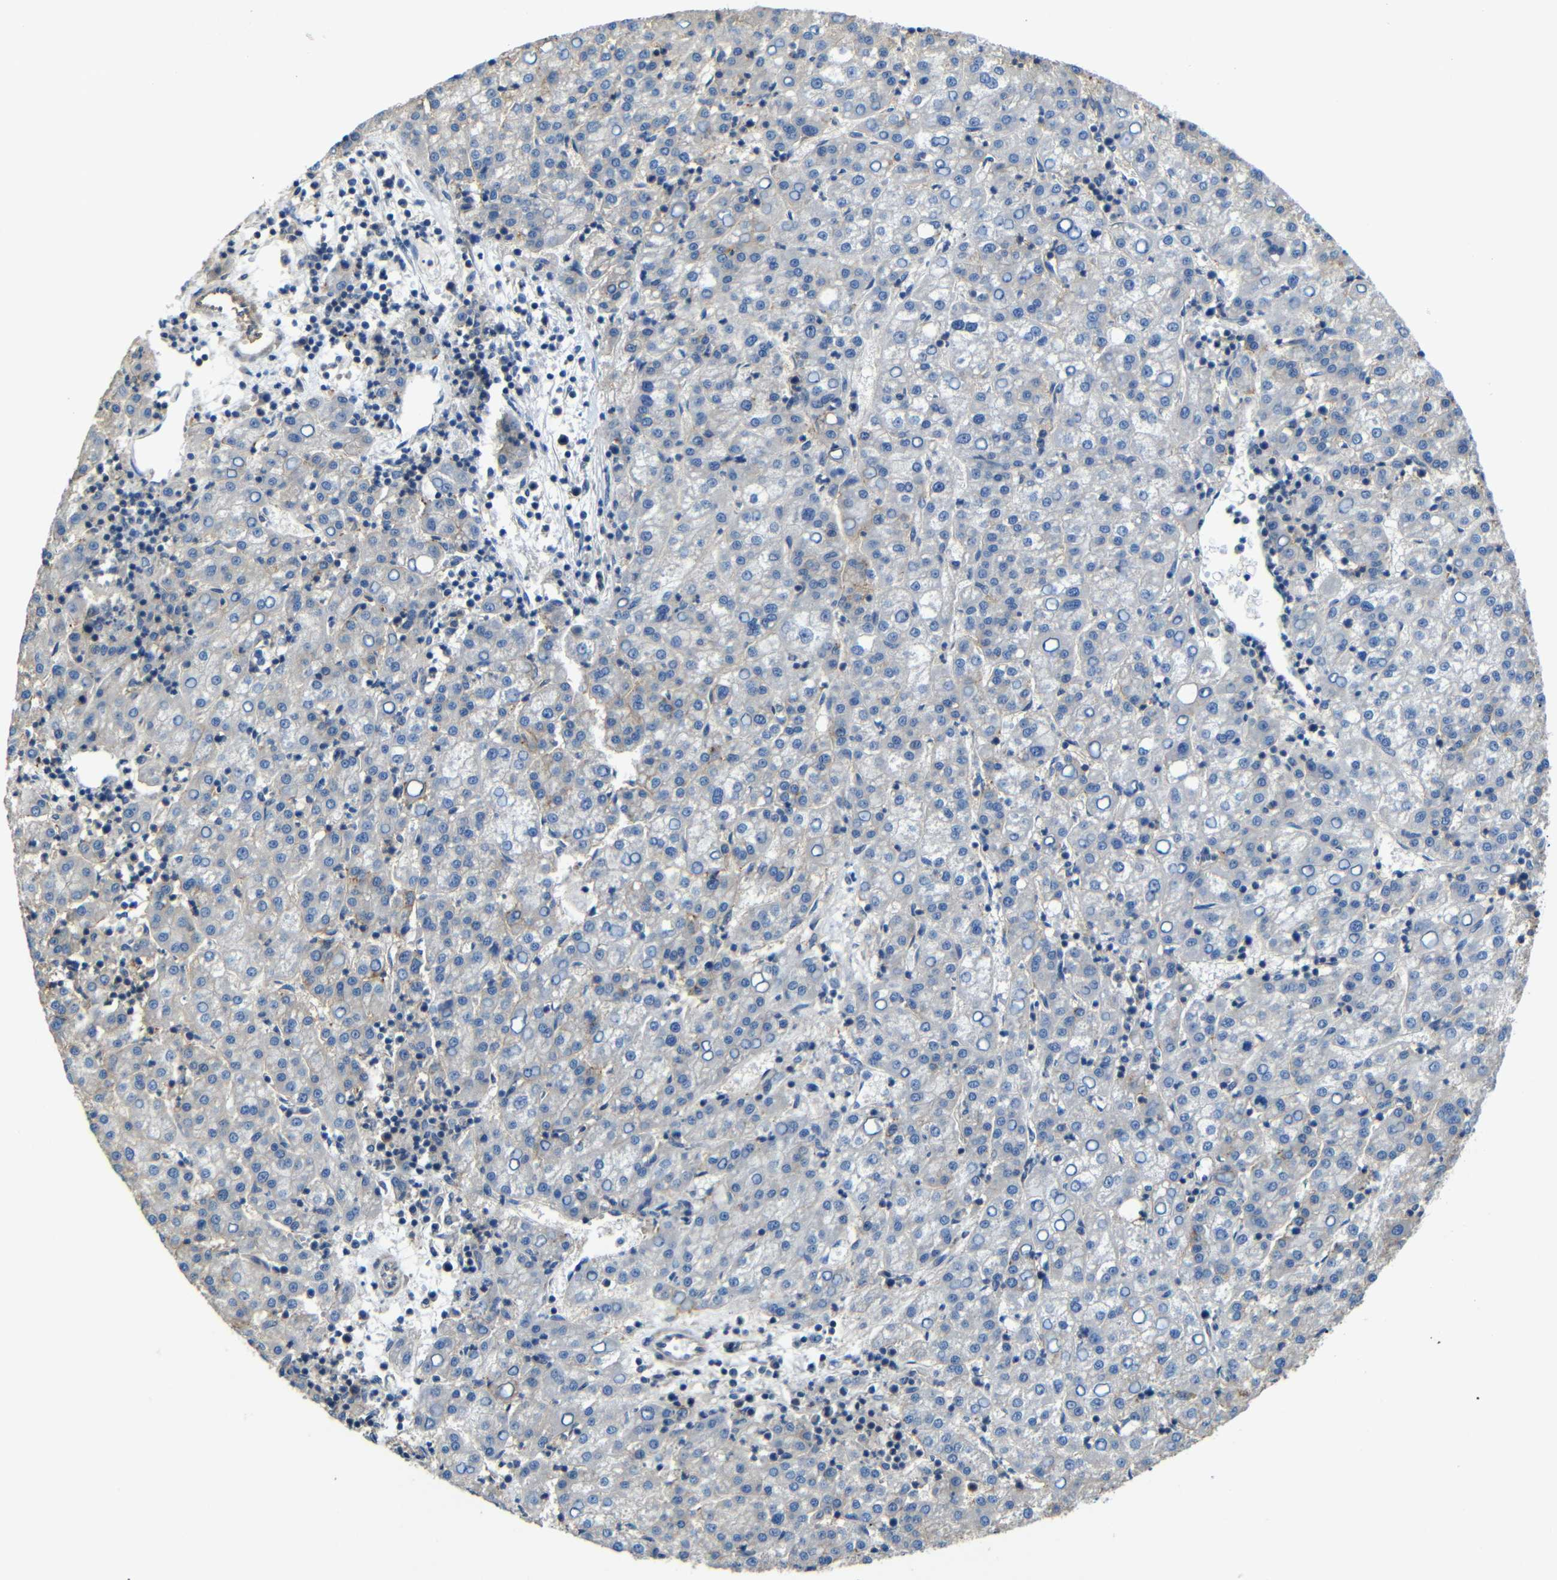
{"staining": {"intensity": "negative", "quantity": "none", "location": "none"}, "tissue": "liver cancer", "cell_type": "Tumor cells", "image_type": "cancer", "snomed": [{"axis": "morphology", "description": "Carcinoma, Hepatocellular, NOS"}, {"axis": "topography", "description": "Liver"}], "caption": "DAB (3,3'-diaminobenzidine) immunohistochemical staining of liver cancer (hepatocellular carcinoma) displays no significant expression in tumor cells.", "gene": "ZNF90", "patient": {"sex": "female", "age": 58}}